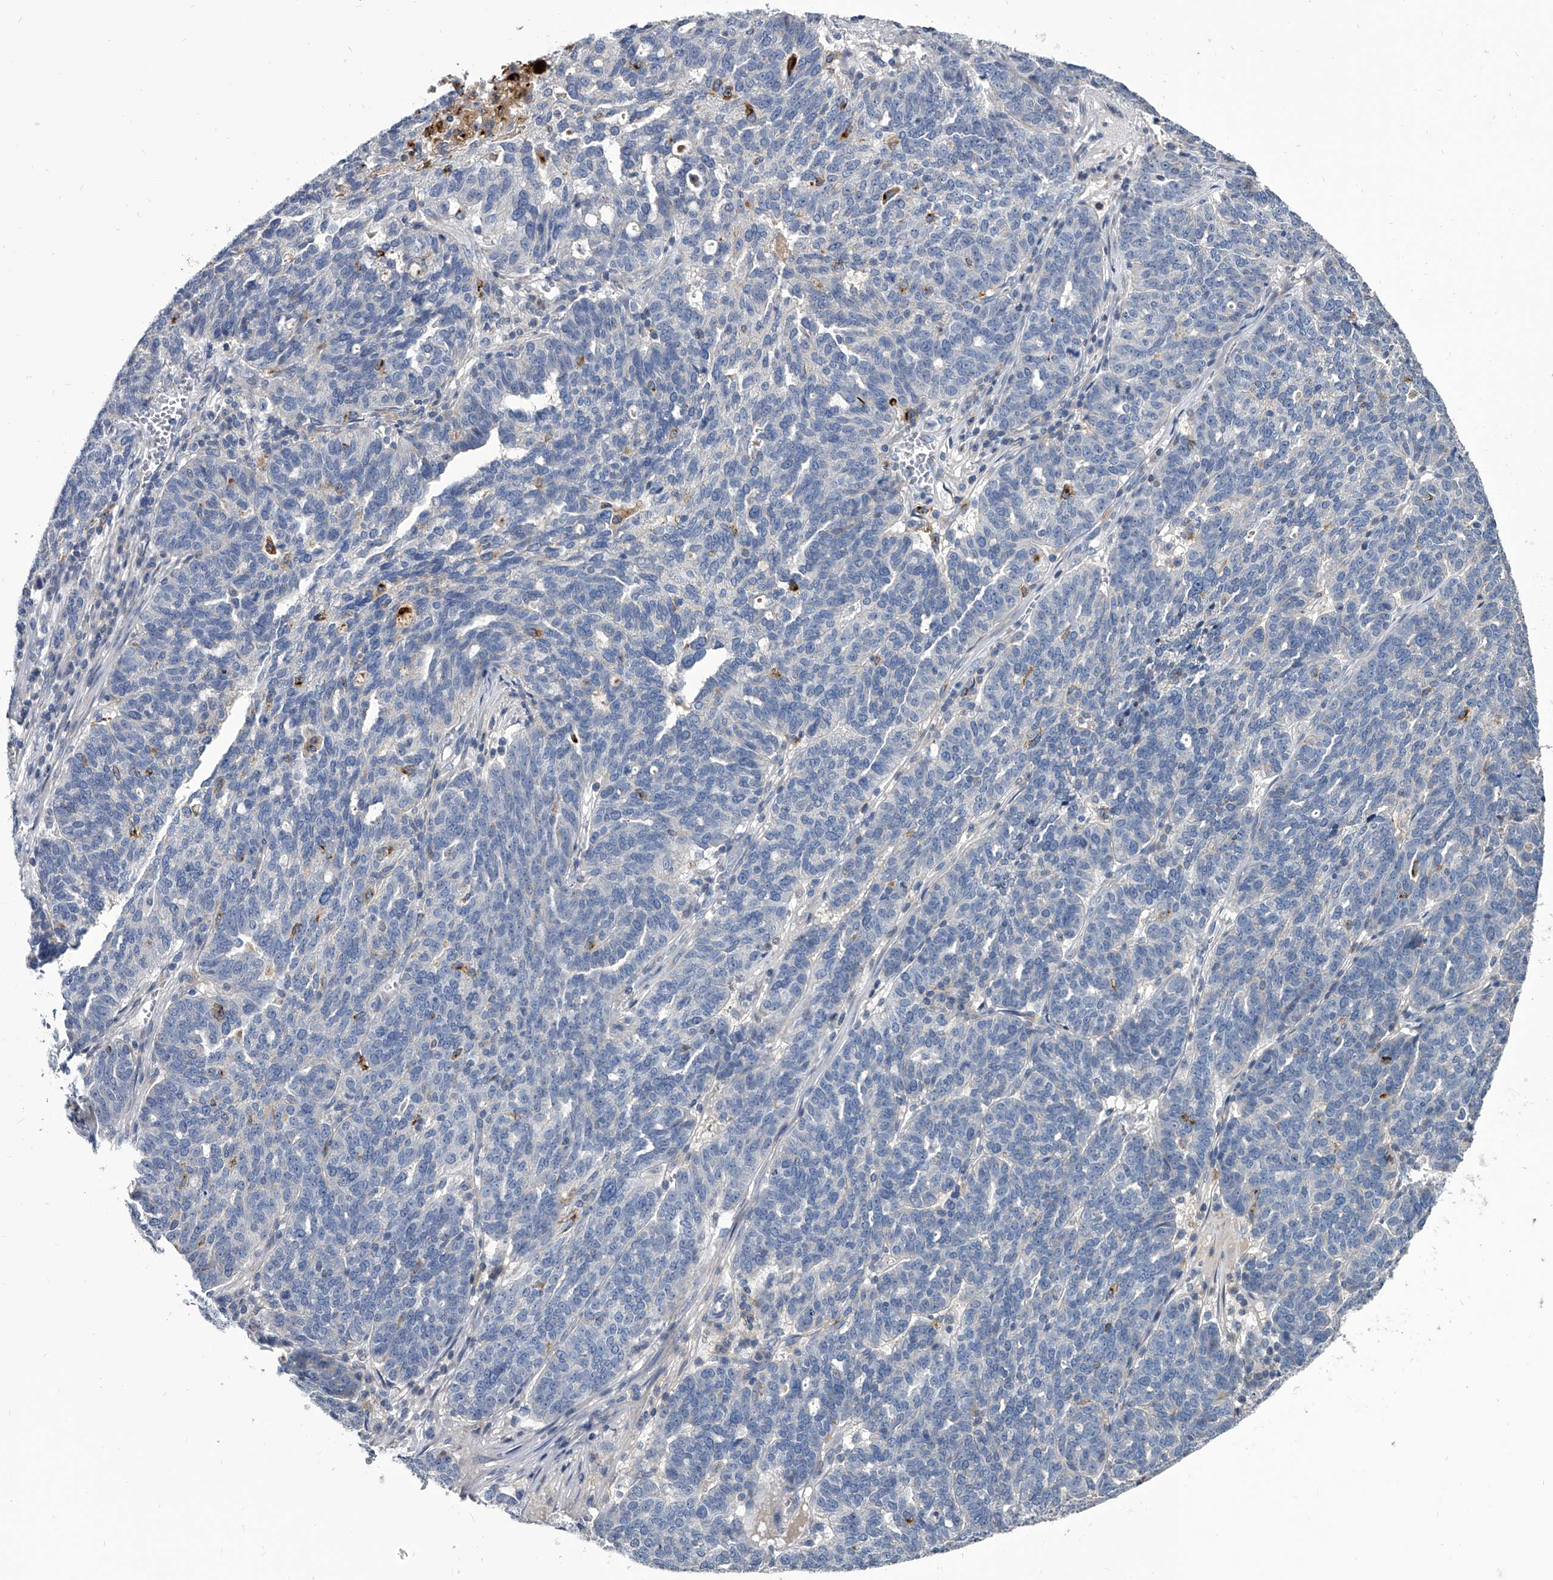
{"staining": {"intensity": "negative", "quantity": "none", "location": "none"}, "tissue": "ovarian cancer", "cell_type": "Tumor cells", "image_type": "cancer", "snomed": [{"axis": "morphology", "description": "Cystadenocarcinoma, serous, NOS"}, {"axis": "topography", "description": "Ovary"}], "caption": "A high-resolution photomicrograph shows IHC staining of ovarian cancer, which displays no significant positivity in tumor cells.", "gene": "SPP1", "patient": {"sex": "female", "age": 59}}